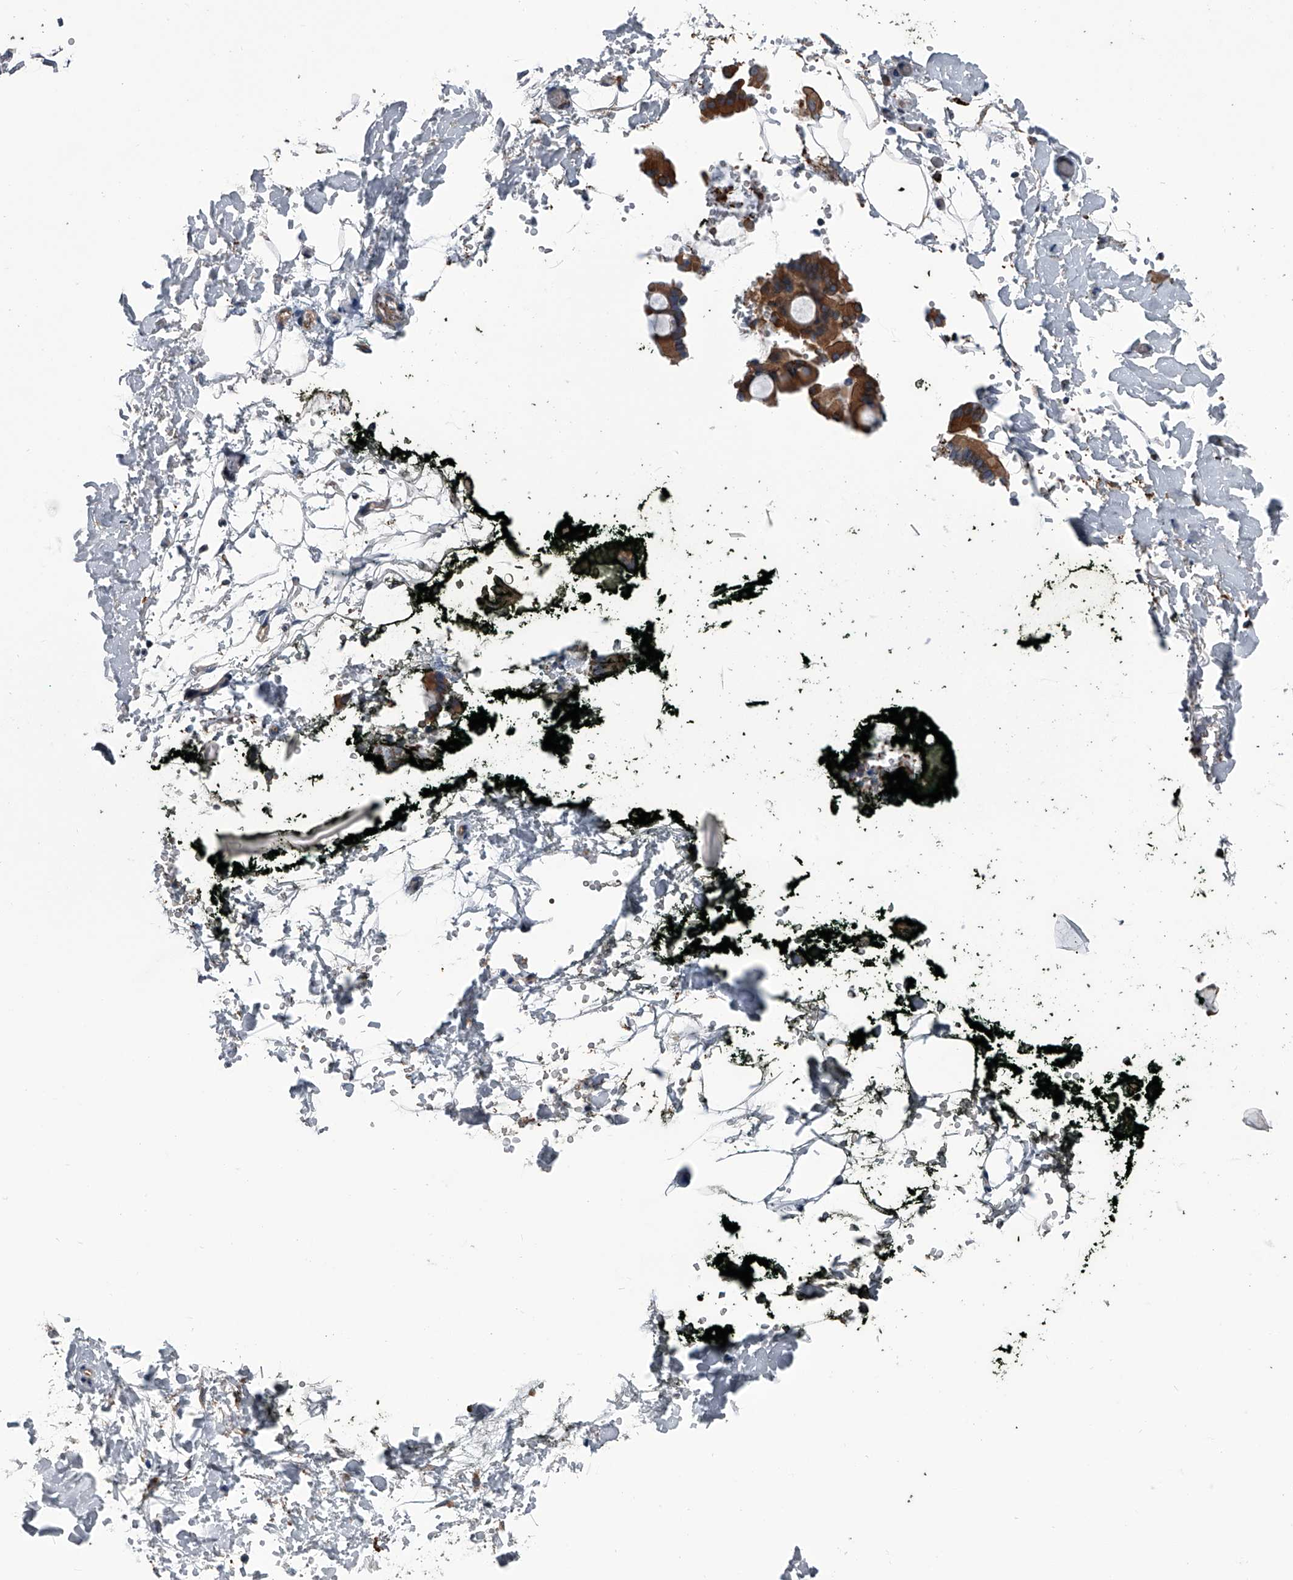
{"staining": {"intensity": "negative", "quantity": "none", "location": "none"}, "tissue": "adipose tissue", "cell_type": "Adipocytes", "image_type": "normal", "snomed": [{"axis": "morphology", "description": "Normal tissue, NOS"}, {"axis": "morphology", "description": "Adenocarcinoma, NOS"}, {"axis": "topography", "description": "Pancreas"}, {"axis": "topography", "description": "Peripheral nerve tissue"}], "caption": "IHC image of unremarkable adipose tissue stained for a protein (brown), which shows no expression in adipocytes.", "gene": "ABCG1", "patient": {"sex": "male", "age": 59}}